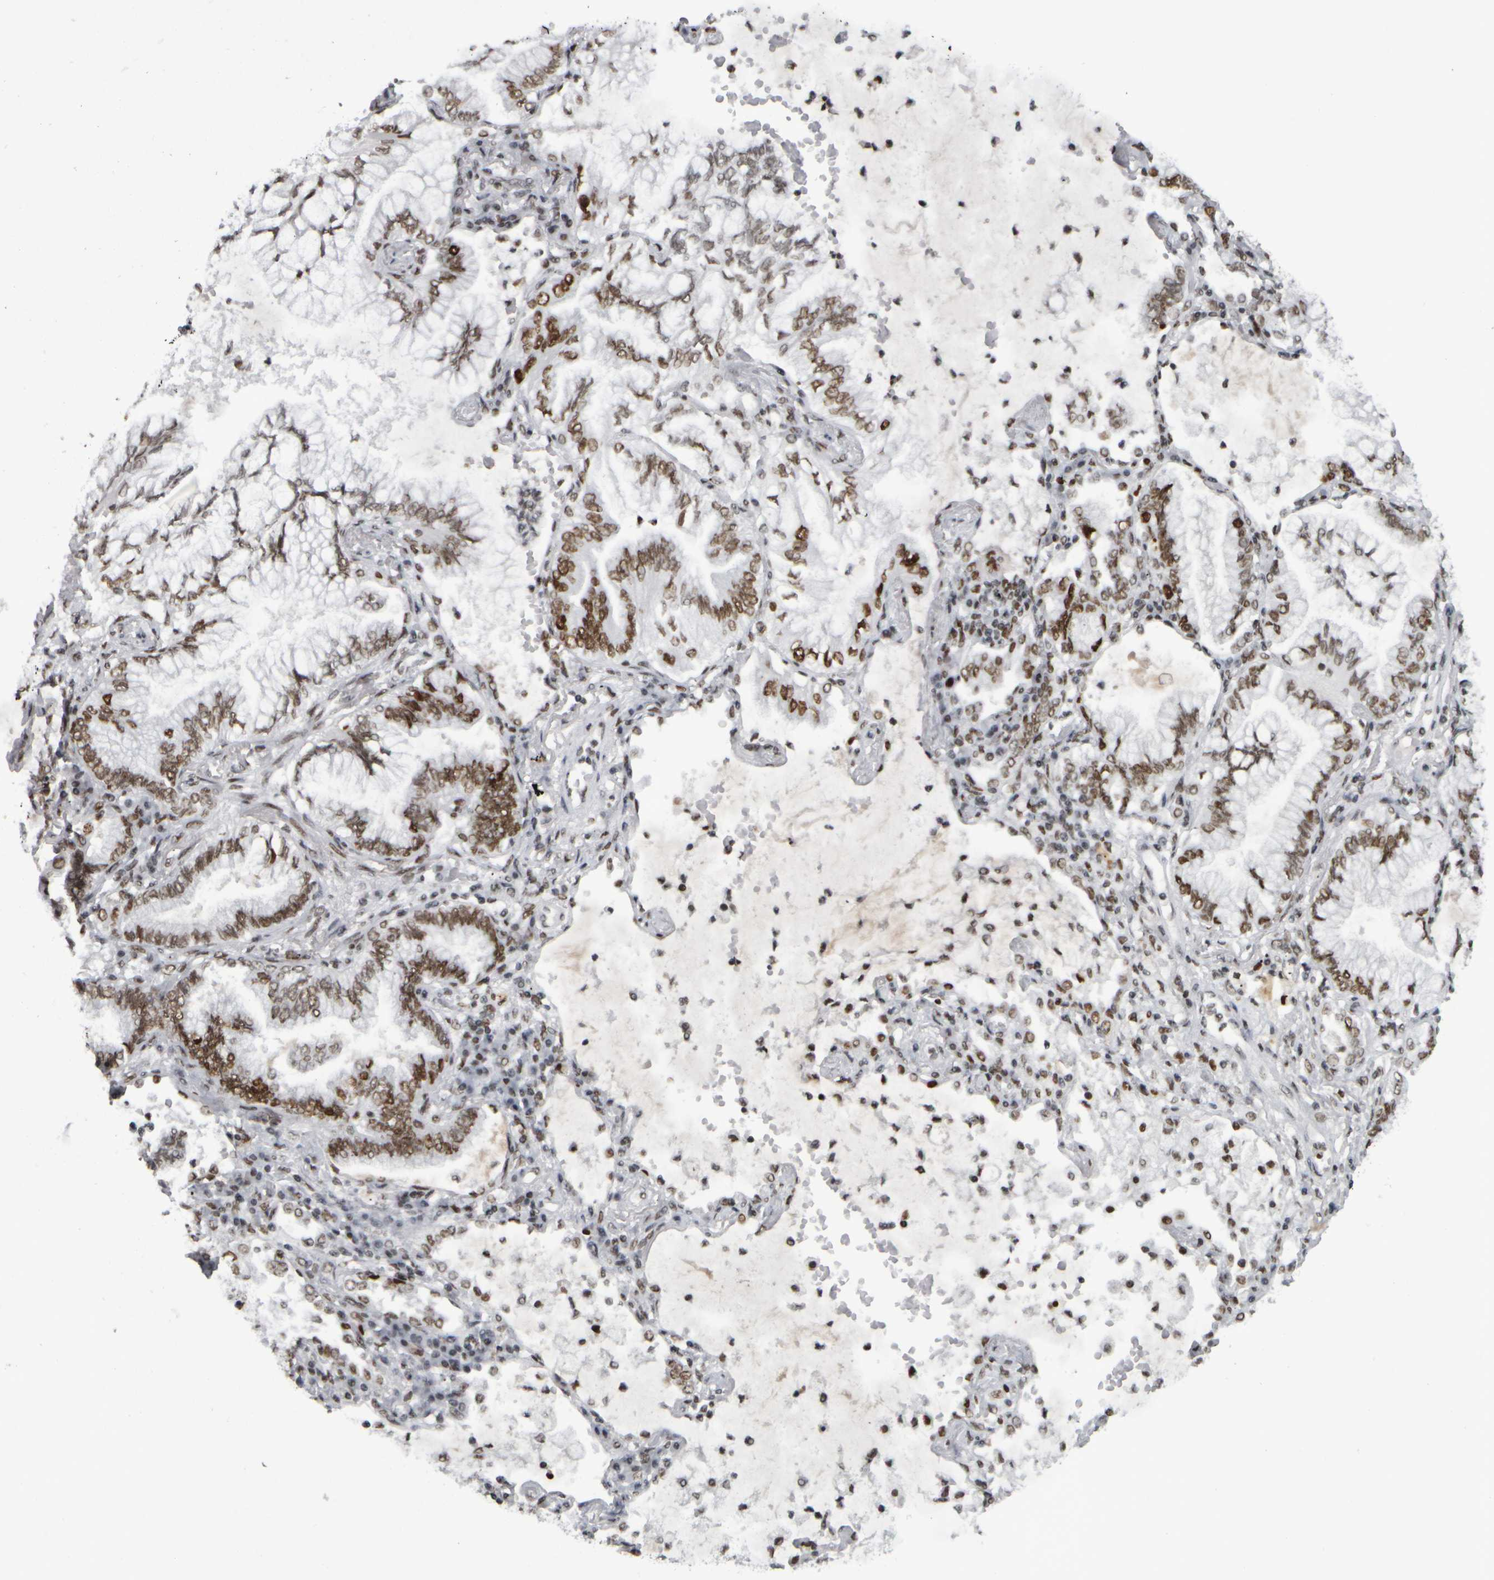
{"staining": {"intensity": "moderate", "quantity": ">75%", "location": "nuclear"}, "tissue": "lung cancer", "cell_type": "Tumor cells", "image_type": "cancer", "snomed": [{"axis": "morphology", "description": "Adenocarcinoma, NOS"}, {"axis": "topography", "description": "Lung"}], "caption": "A brown stain shows moderate nuclear staining of a protein in human lung cancer (adenocarcinoma) tumor cells.", "gene": "TOP2B", "patient": {"sex": "female", "age": 70}}